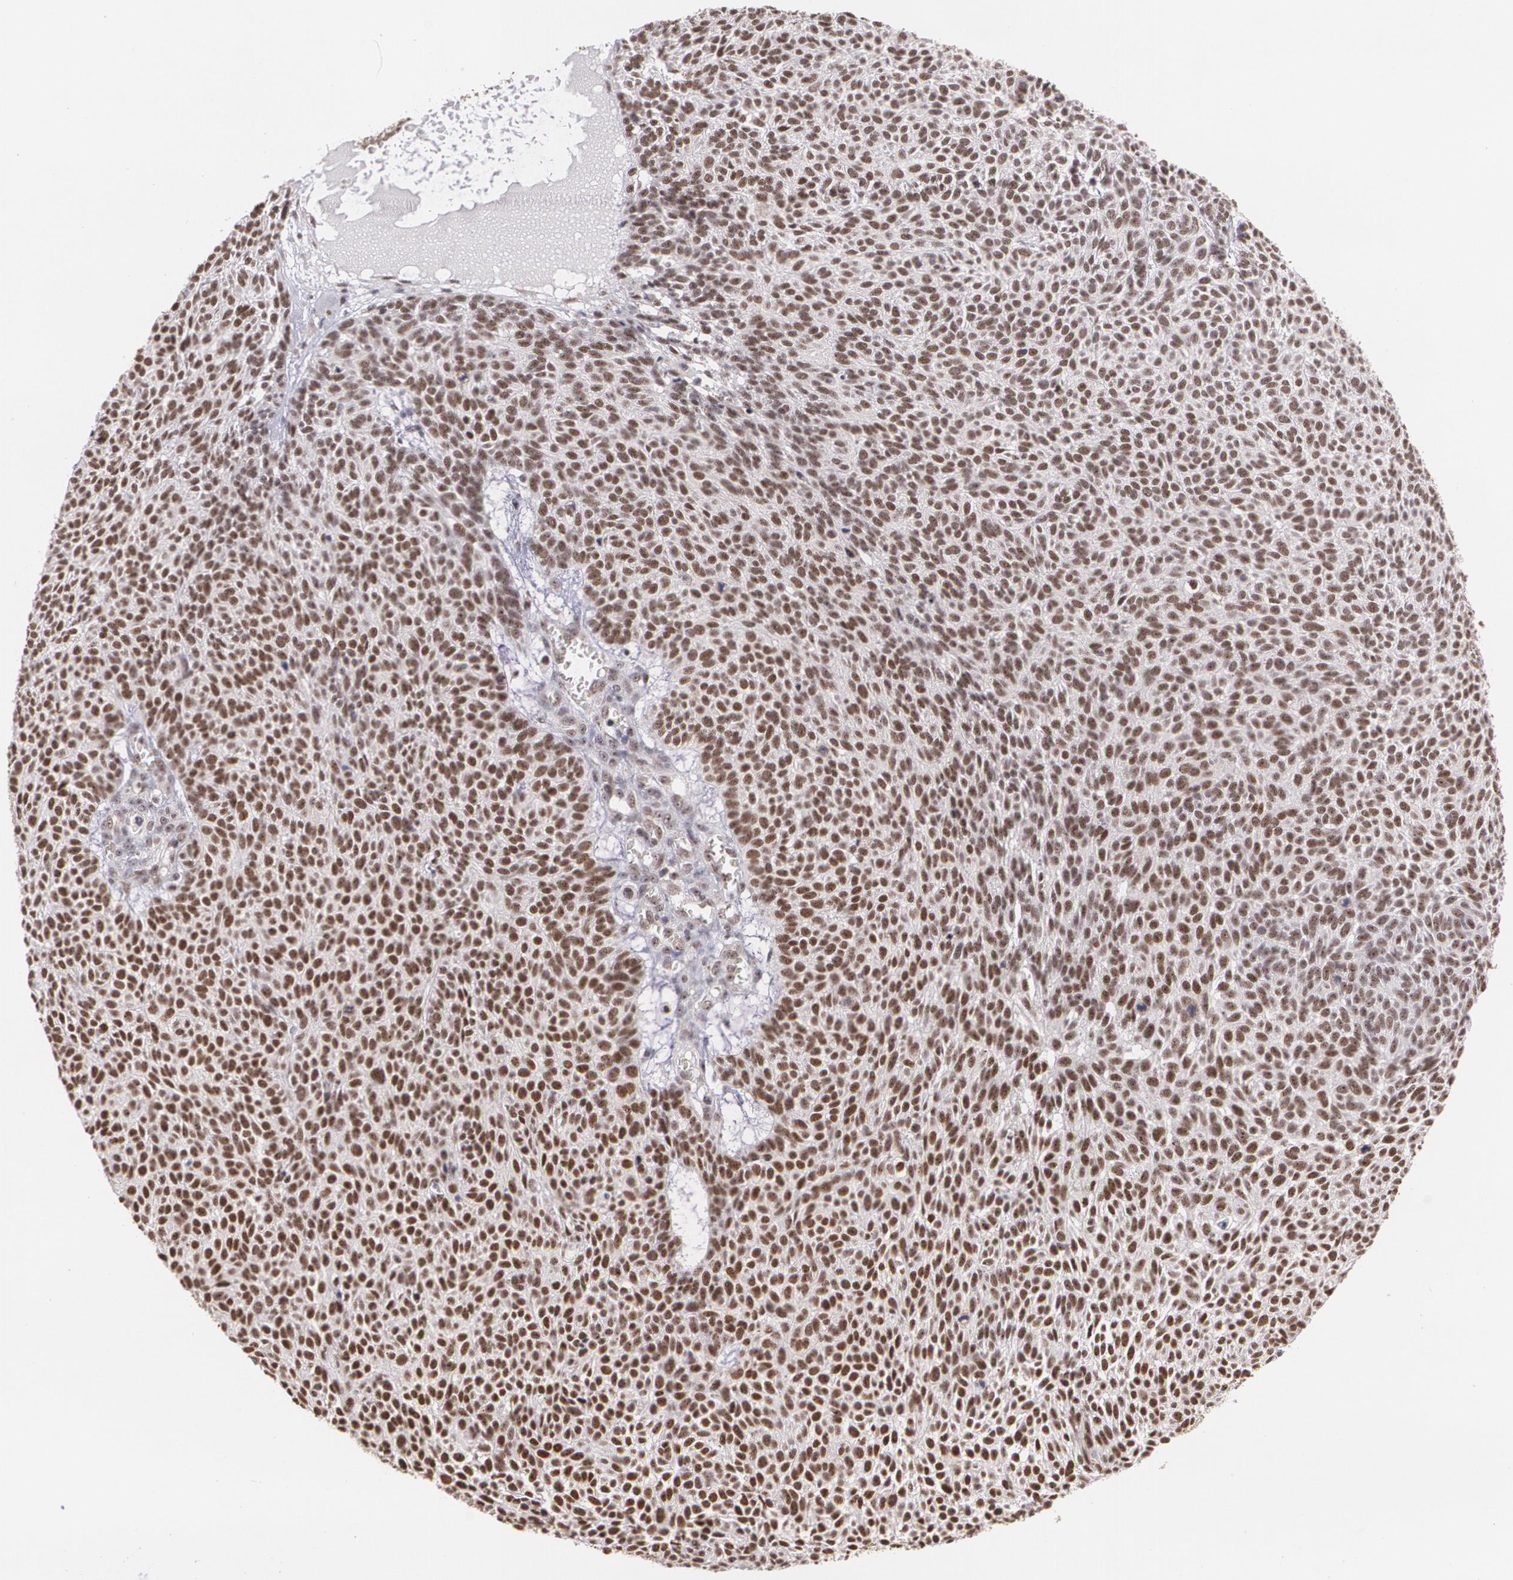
{"staining": {"intensity": "strong", "quantity": ">75%", "location": "nuclear"}, "tissue": "skin cancer", "cell_type": "Tumor cells", "image_type": "cancer", "snomed": [{"axis": "morphology", "description": "Basal cell carcinoma"}, {"axis": "topography", "description": "Skin"}], "caption": "A micrograph of human skin cancer (basal cell carcinoma) stained for a protein reveals strong nuclear brown staining in tumor cells. (brown staining indicates protein expression, while blue staining denotes nuclei).", "gene": "C6orf15", "patient": {"sex": "male", "age": 63}}